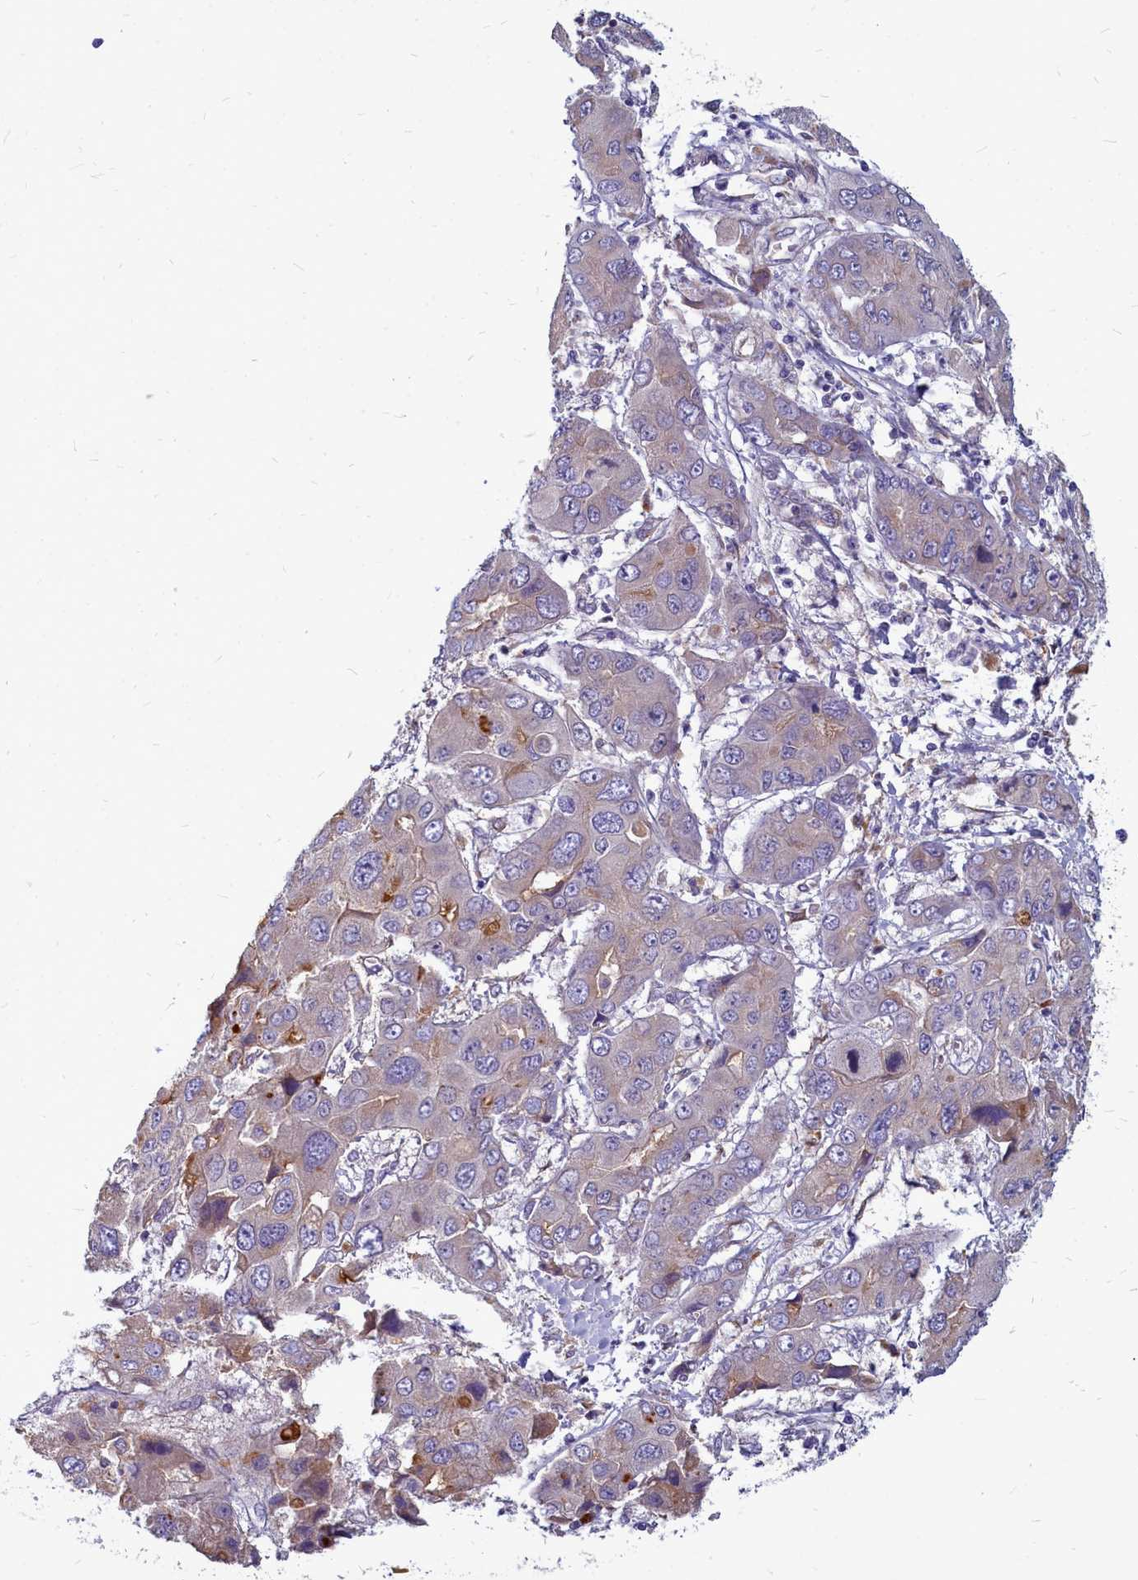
{"staining": {"intensity": "weak", "quantity": "<25%", "location": "cytoplasmic/membranous"}, "tissue": "liver cancer", "cell_type": "Tumor cells", "image_type": "cancer", "snomed": [{"axis": "morphology", "description": "Cholangiocarcinoma"}, {"axis": "topography", "description": "Liver"}], "caption": "Photomicrograph shows no significant protein positivity in tumor cells of liver cancer.", "gene": "SMPD4", "patient": {"sex": "male", "age": 67}}